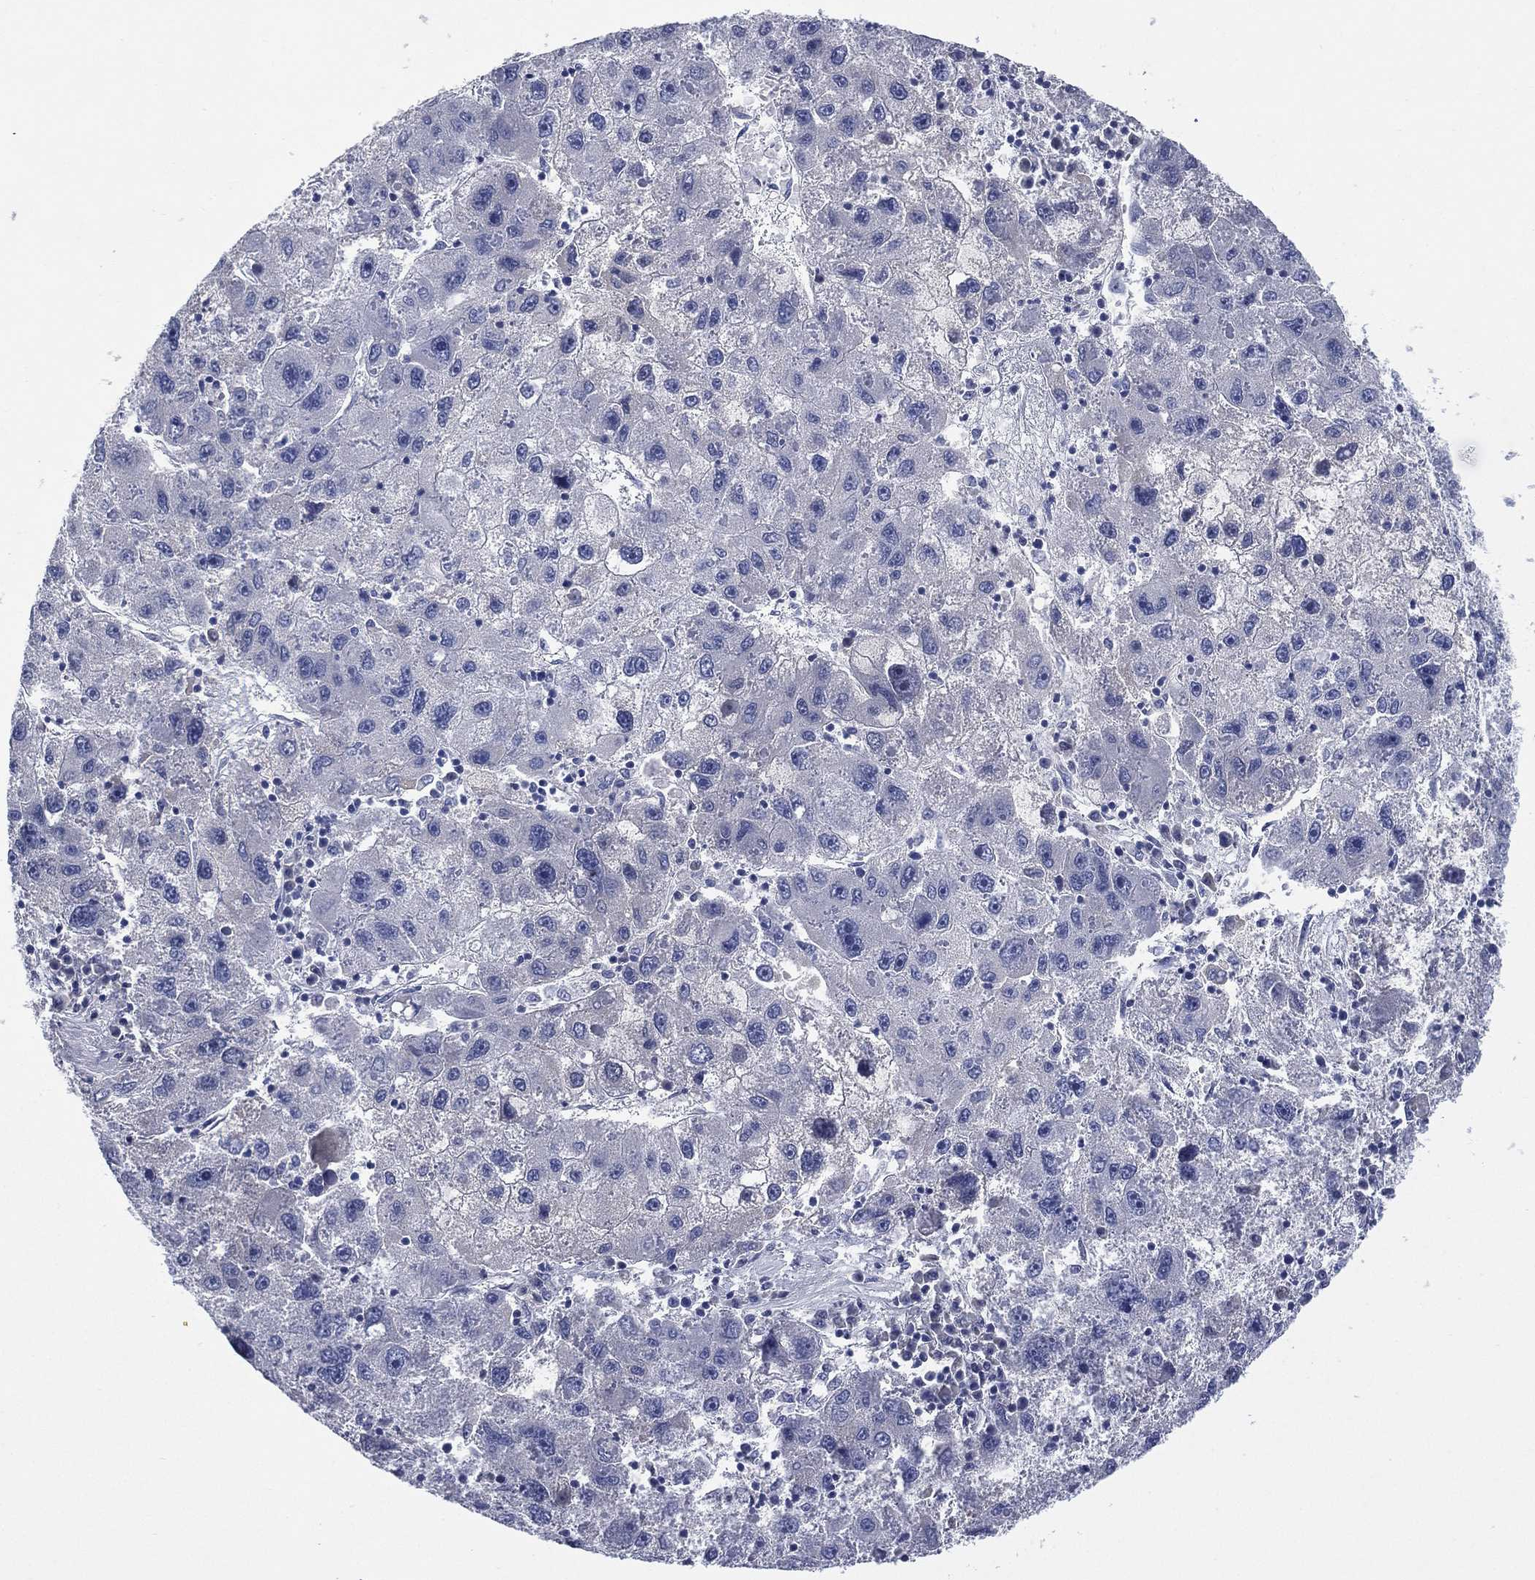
{"staining": {"intensity": "negative", "quantity": "none", "location": "none"}, "tissue": "liver cancer", "cell_type": "Tumor cells", "image_type": "cancer", "snomed": [{"axis": "morphology", "description": "Carcinoma, Hepatocellular, NOS"}, {"axis": "topography", "description": "Liver"}], "caption": "The image reveals no significant expression in tumor cells of liver cancer.", "gene": "KRT35", "patient": {"sex": "male", "age": 75}}